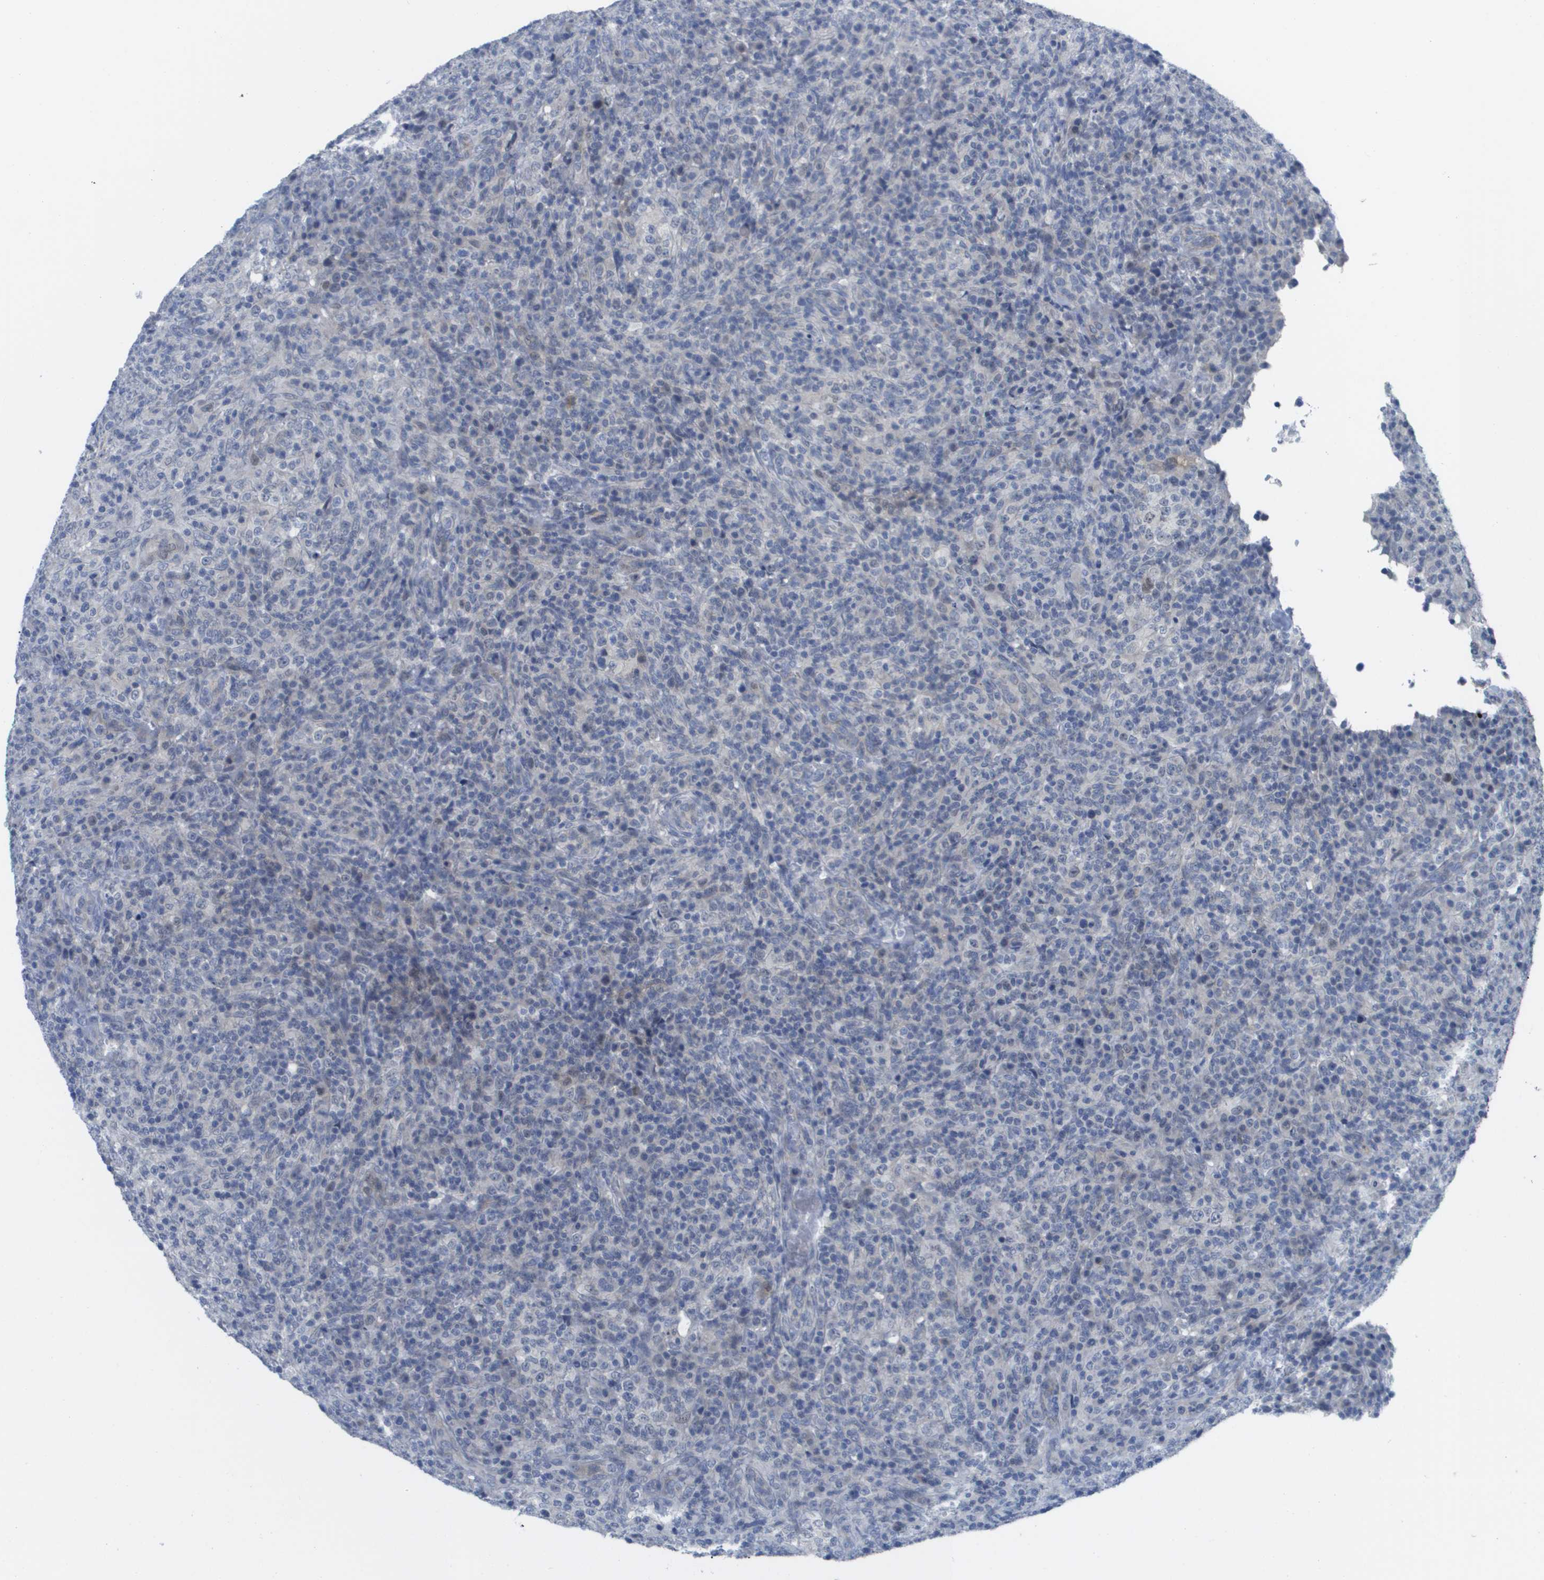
{"staining": {"intensity": "negative", "quantity": "none", "location": "none"}, "tissue": "lymphoma", "cell_type": "Tumor cells", "image_type": "cancer", "snomed": [{"axis": "morphology", "description": "Malignant lymphoma, non-Hodgkin's type, High grade"}, {"axis": "topography", "description": "Lymph node"}], "caption": "DAB immunohistochemical staining of lymphoma displays no significant staining in tumor cells. The staining is performed using DAB (3,3'-diaminobenzidine) brown chromogen with nuclei counter-stained in using hematoxylin.", "gene": "PDE4A", "patient": {"sex": "female", "age": 76}}